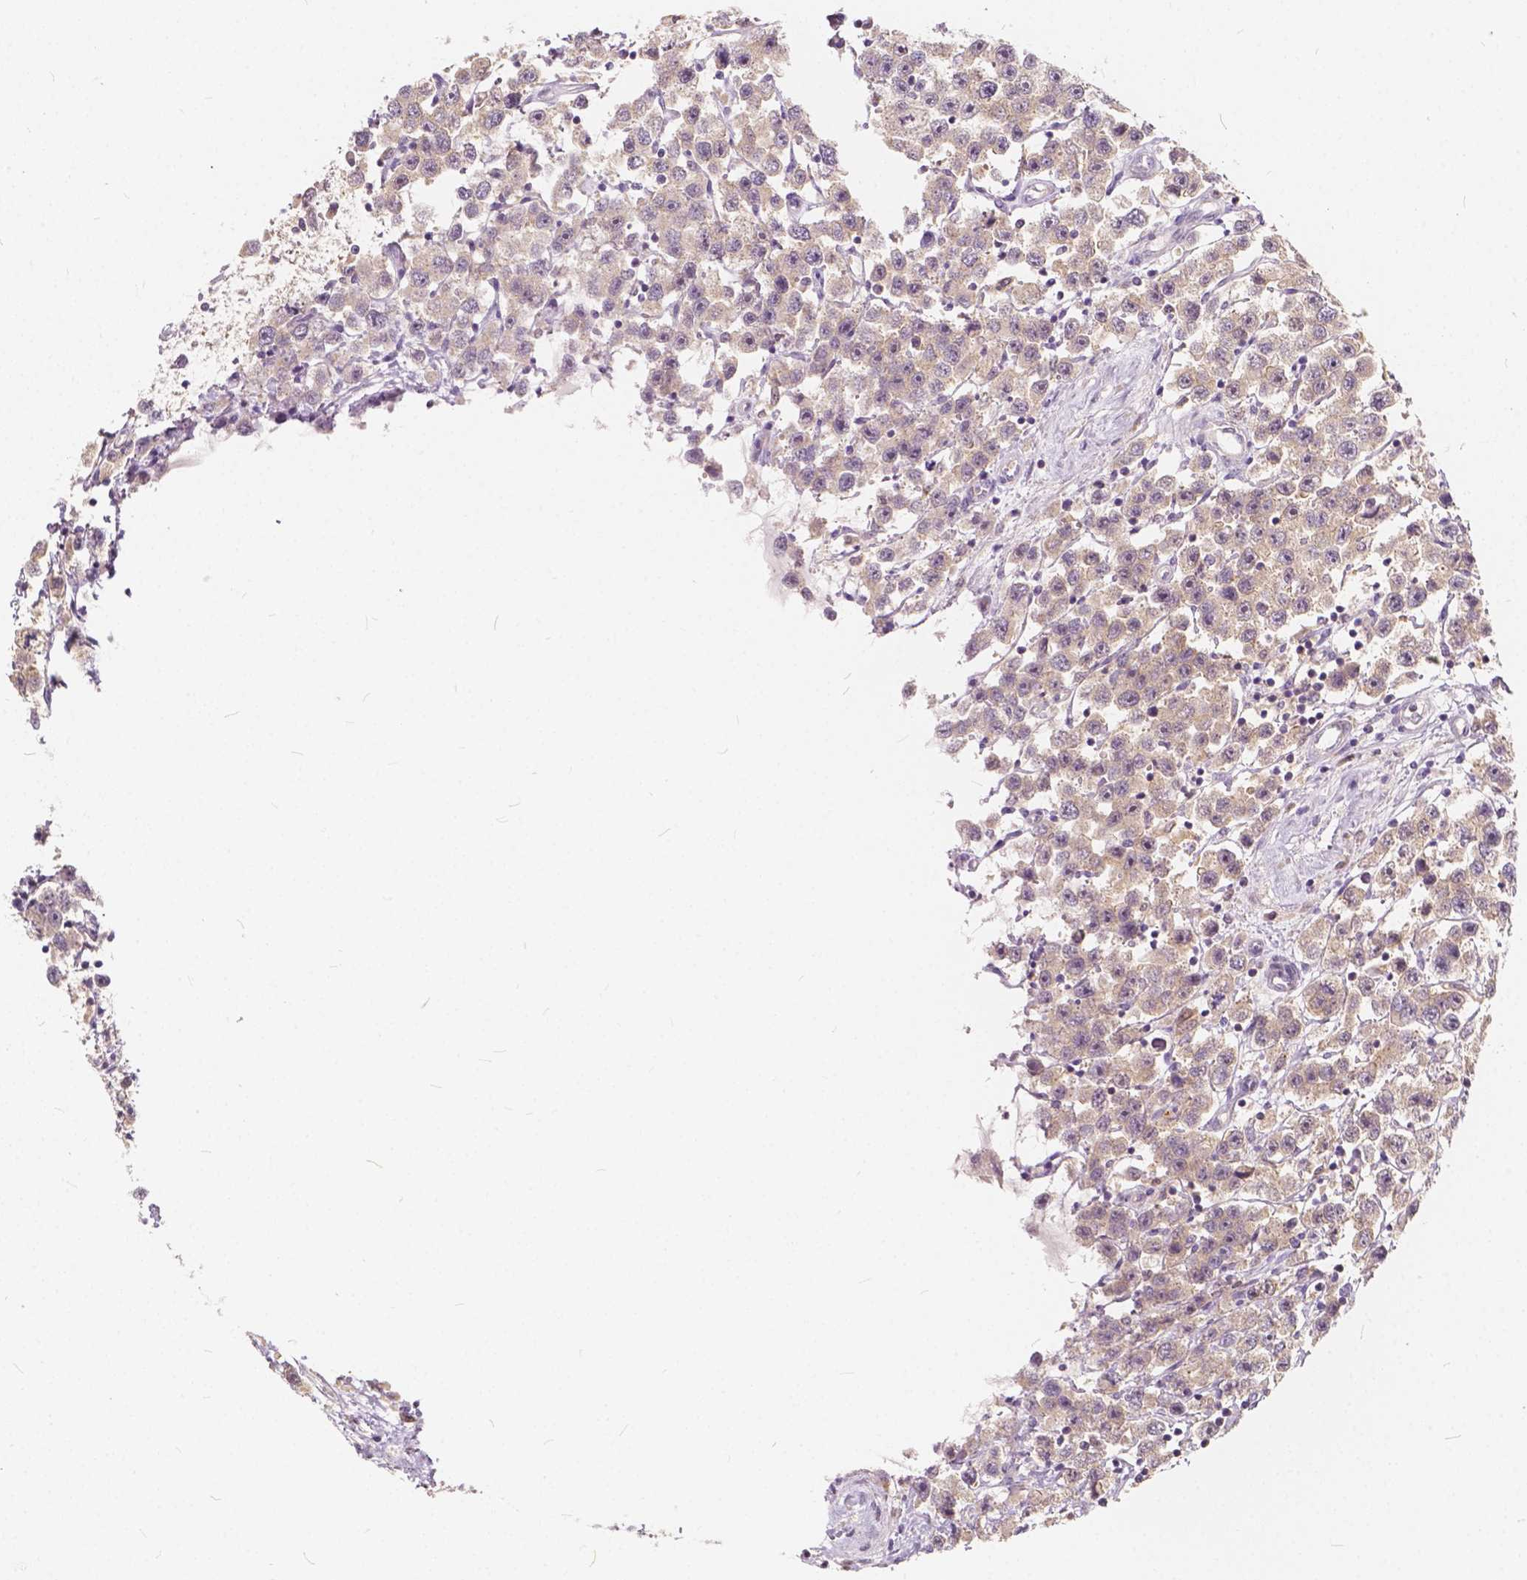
{"staining": {"intensity": "weak", "quantity": ">75%", "location": "cytoplasmic/membranous"}, "tissue": "testis cancer", "cell_type": "Tumor cells", "image_type": "cancer", "snomed": [{"axis": "morphology", "description": "Seminoma, NOS"}, {"axis": "topography", "description": "Testis"}], "caption": "Immunohistochemistry (IHC) image of neoplastic tissue: human seminoma (testis) stained using immunohistochemistry (IHC) shows low levels of weak protein expression localized specifically in the cytoplasmic/membranous of tumor cells, appearing as a cytoplasmic/membranous brown color.", "gene": "KIAA0513", "patient": {"sex": "male", "age": 45}}